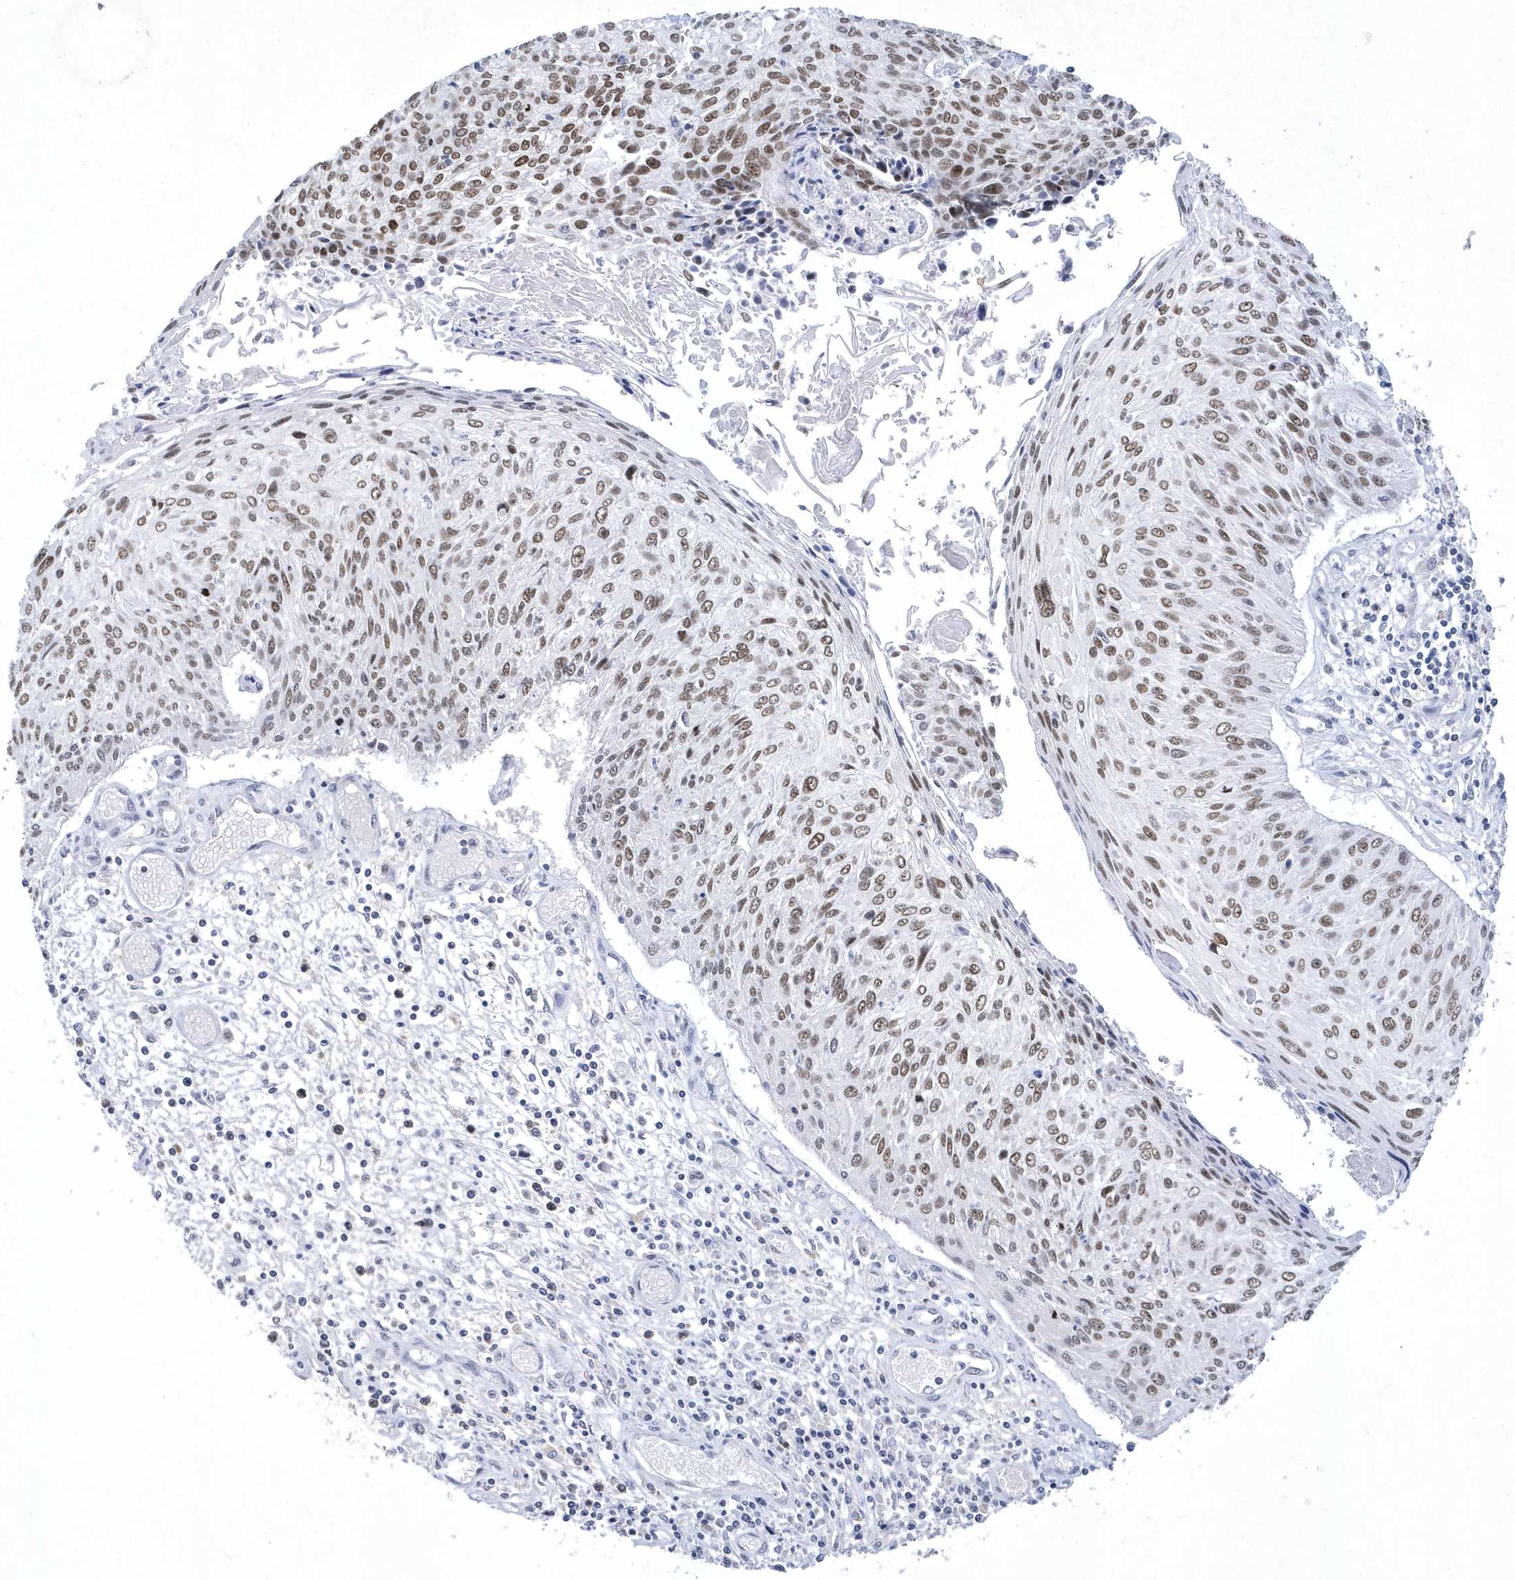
{"staining": {"intensity": "moderate", "quantity": ">75%", "location": "nuclear"}, "tissue": "cervical cancer", "cell_type": "Tumor cells", "image_type": "cancer", "snomed": [{"axis": "morphology", "description": "Squamous cell carcinoma, NOS"}, {"axis": "topography", "description": "Cervix"}], "caption": "Immunohistochemical staining of human cervical cancer (squamous cell carcinoma) reveals medium levels of moderate nuclear positivity in about >75% of tumor cells.", "gene": "SRGAP3", "patient": {"sex": "female", "age": 51}}